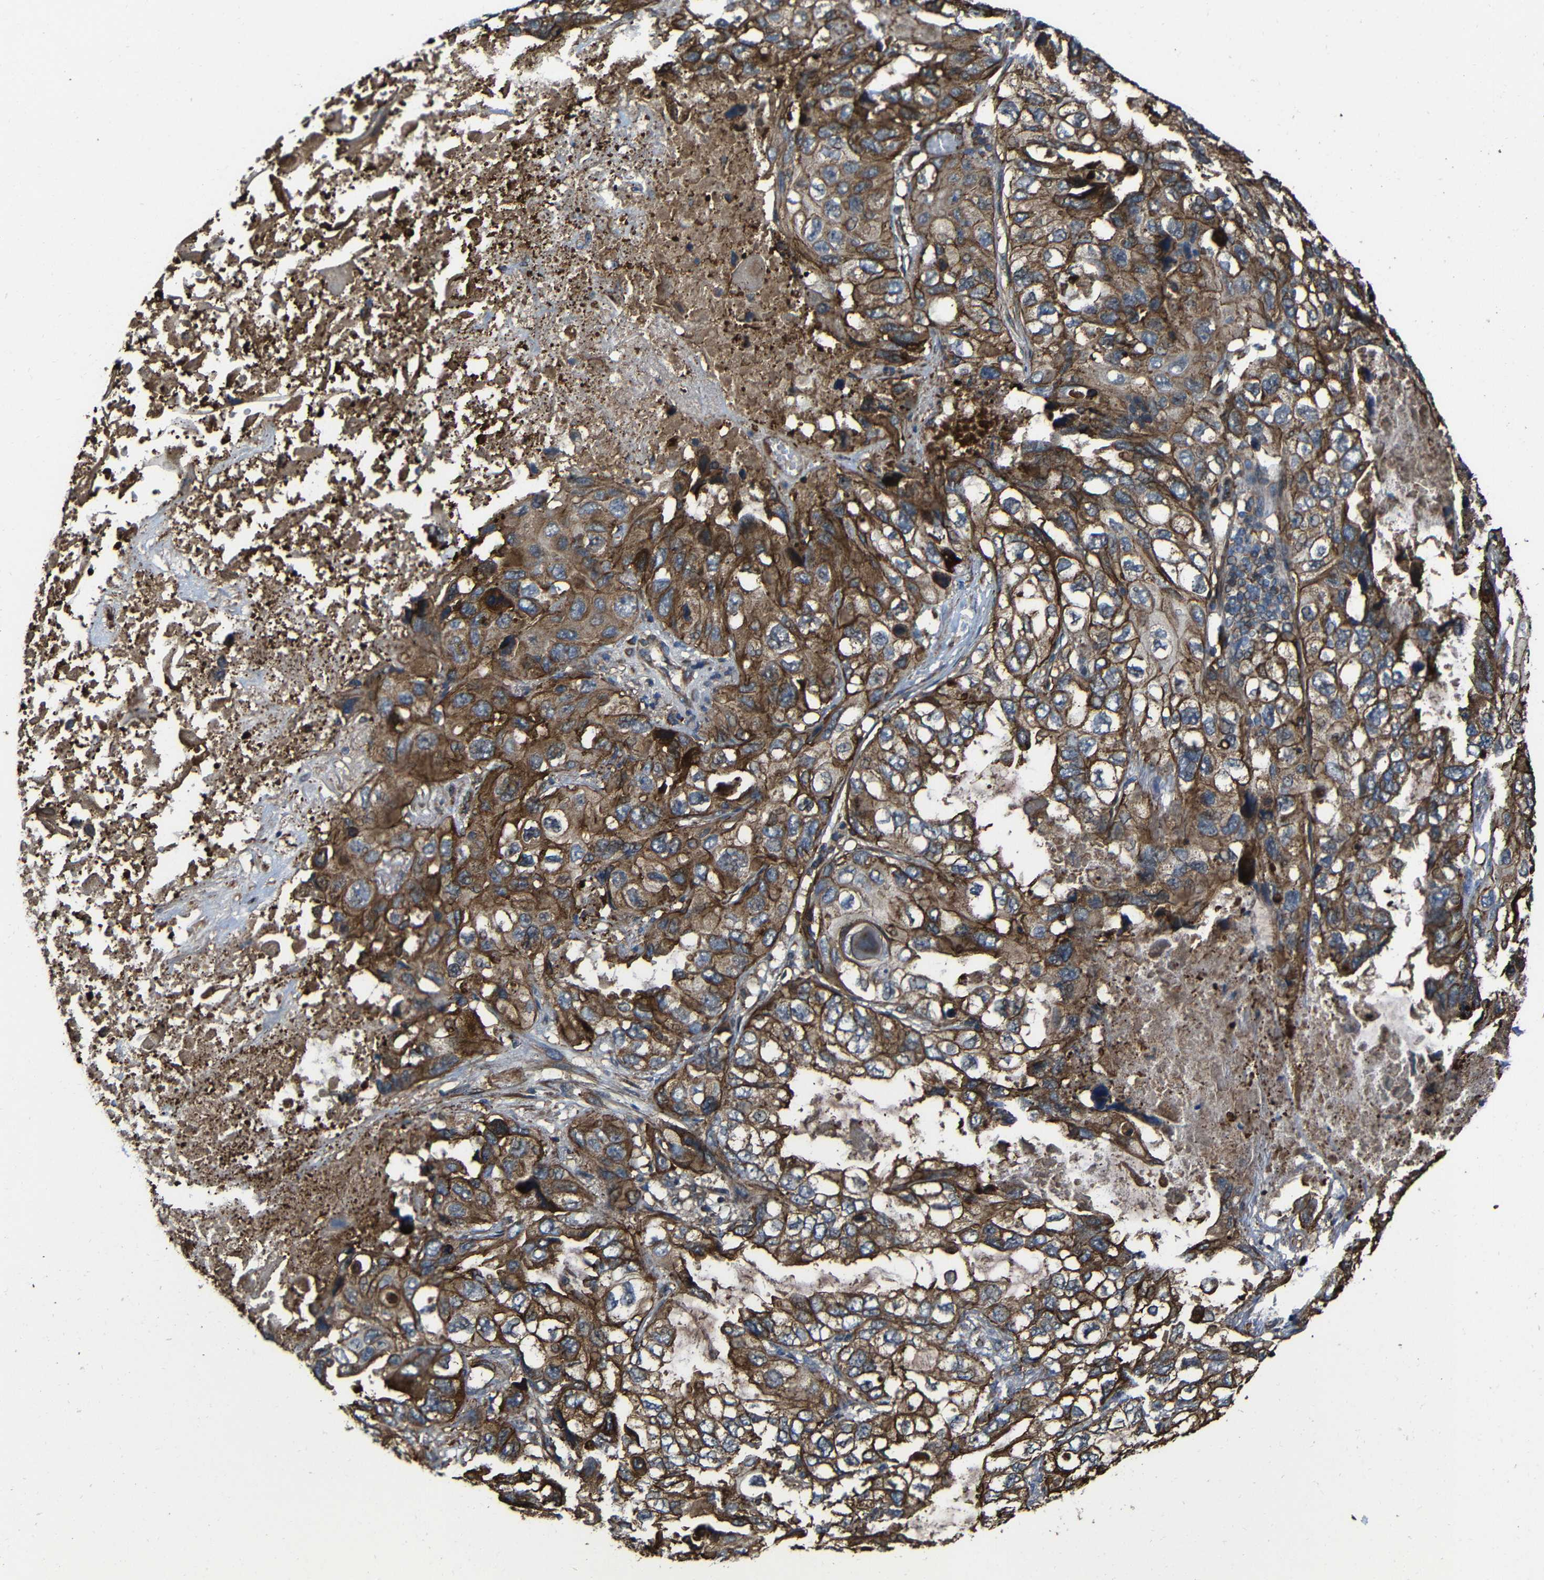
{"staining": {"intensity": "moderate", "quantity": ">75%", "location": "cytoplasmic/membranous"}, "tissue": "lung cancer", "cell_type": "Tumor cells", "image_type": "cancer", "snomed": [{"axis": "morphology", "description": "Squamous cell carcinoma, NOS"}, {"axis": "topography", "description": "Lung"}], "caption": "A micrograph showing moderate cytoplasmic/membranous positivity in approximately >75% of tumor cells in lung squamous cell carcinoma, as visualized by brown immunohistochemical staining.", "gene": "PTCH1", "patient": {"sex": "female", "age": 73}}